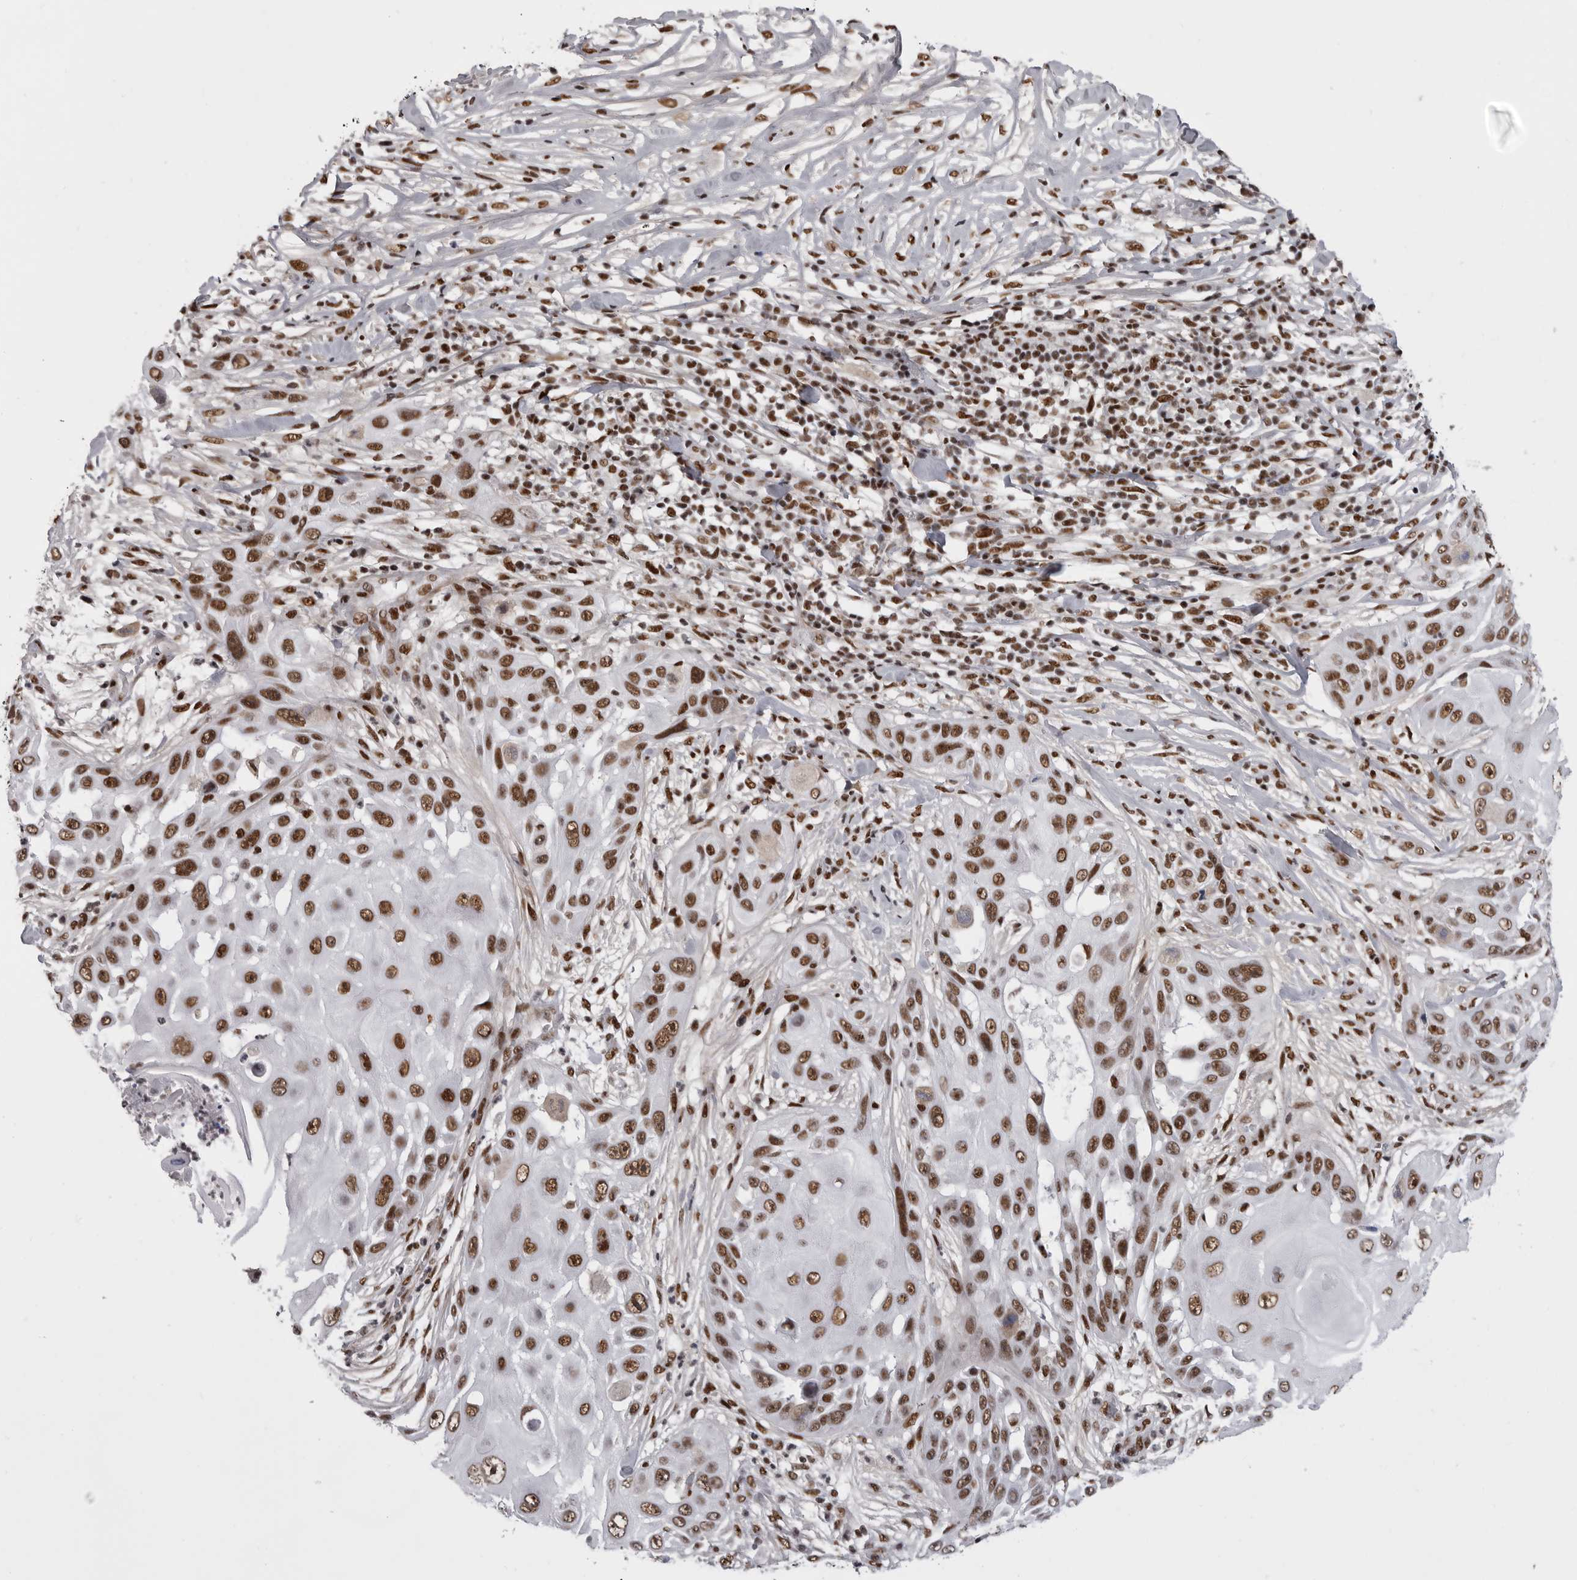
{"staining": {"intensity": "strong", "quantity": ">75%", "location": "nuclear"}, "tissue": "skin cancer", "cell_type": "Tumor cells", "image_type": "cancer", "snomed": [{"axis": "morphology", "description": "Squamous cell carcinoma, NOS"}, {"axis": "topography", "description": "Skin"}], "caption": "Immunohistochemical staining of skin squamous cell carcinoma demonstrates high levels of strong nuclear protein staining in approximately >75% of tumor cells.", "gene": "PPP1R8", "patient": {"sex": "female", "age": 44}}